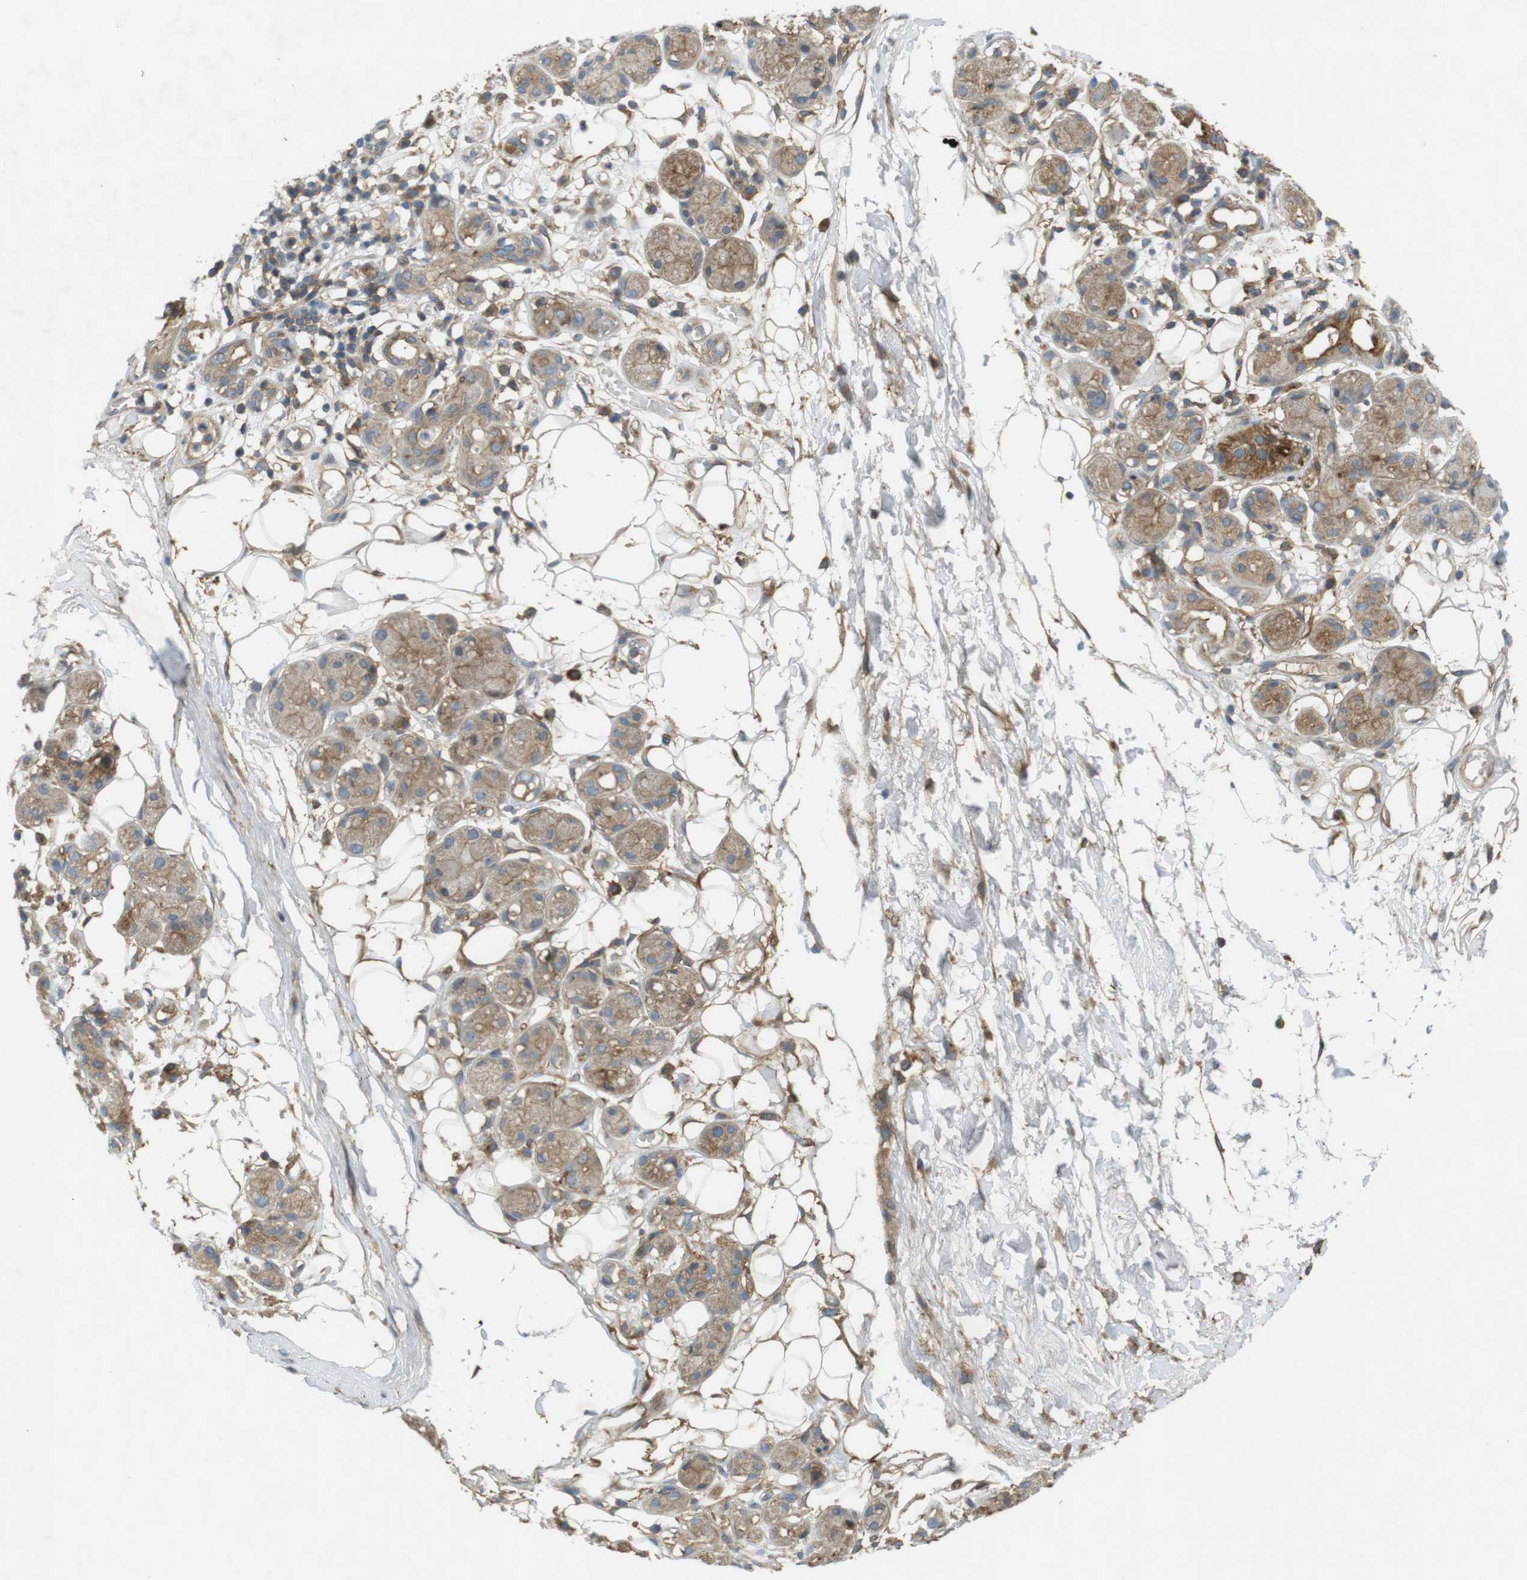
{"staining": {"intensity": "moderate", "quantity": "<25%", "location": "cytoplasmic/membranous"}, "tissue": "adipose tissue", "cell_type": "Adipocytes", "image_type": "normal", "snomed": [{"axis": "morphology", "description": "Normal tissue, NOS"}, {"axis": "morphology", "description": "Inflammation, NOS"}, {"axis": "topography", "description": "Vascular tissue"}, {"axis": "topography", "description": "Salivary gland"}], "caption": "Moderate cytoplasmic/membranous staining for a protein is appreciated in about <25% of adipocytes of normal adipose tissue using IHC.", "gene": "DDAH2", "patient": {"sex": "female", "age": 75}}